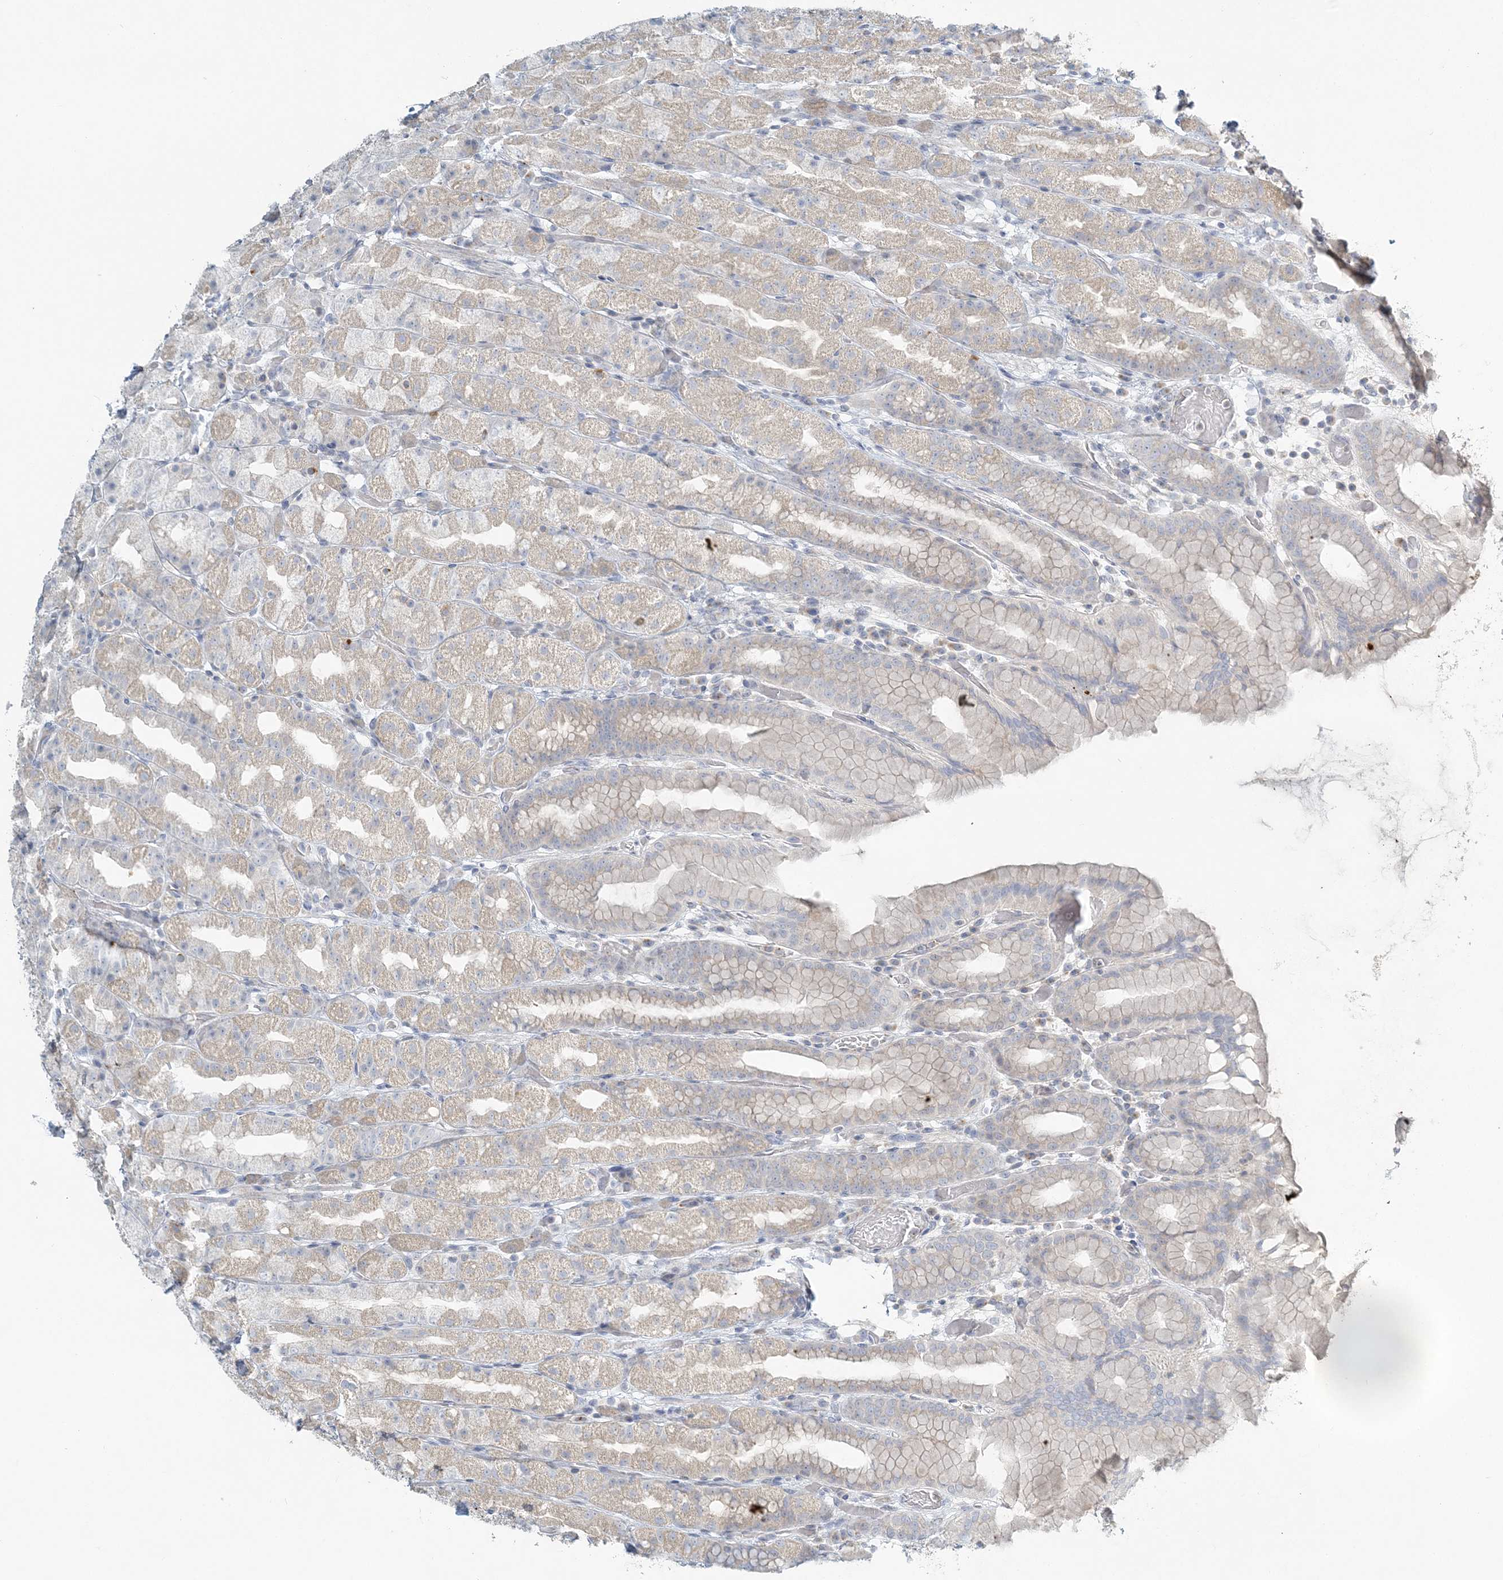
{"staining": {"intensity": "weak", "quantity": "<25%", "location": "cytoplasmic/membranous"}, "tissue": "stomach", "cell_type": "Glandular cells", "image_type": "normal", "snomed": [{"axis": "morphology", "description": "Normal tissue, NOS"}, {"axis": "topography", "description": "Stomach, upper"}], "caption": "IHC micrograph of benign human stomach stained for a protein (brown), which exhibits no expression in glandular cells.", "gene": "NAA11", "patient": {"sex": "male", "age": 68}}